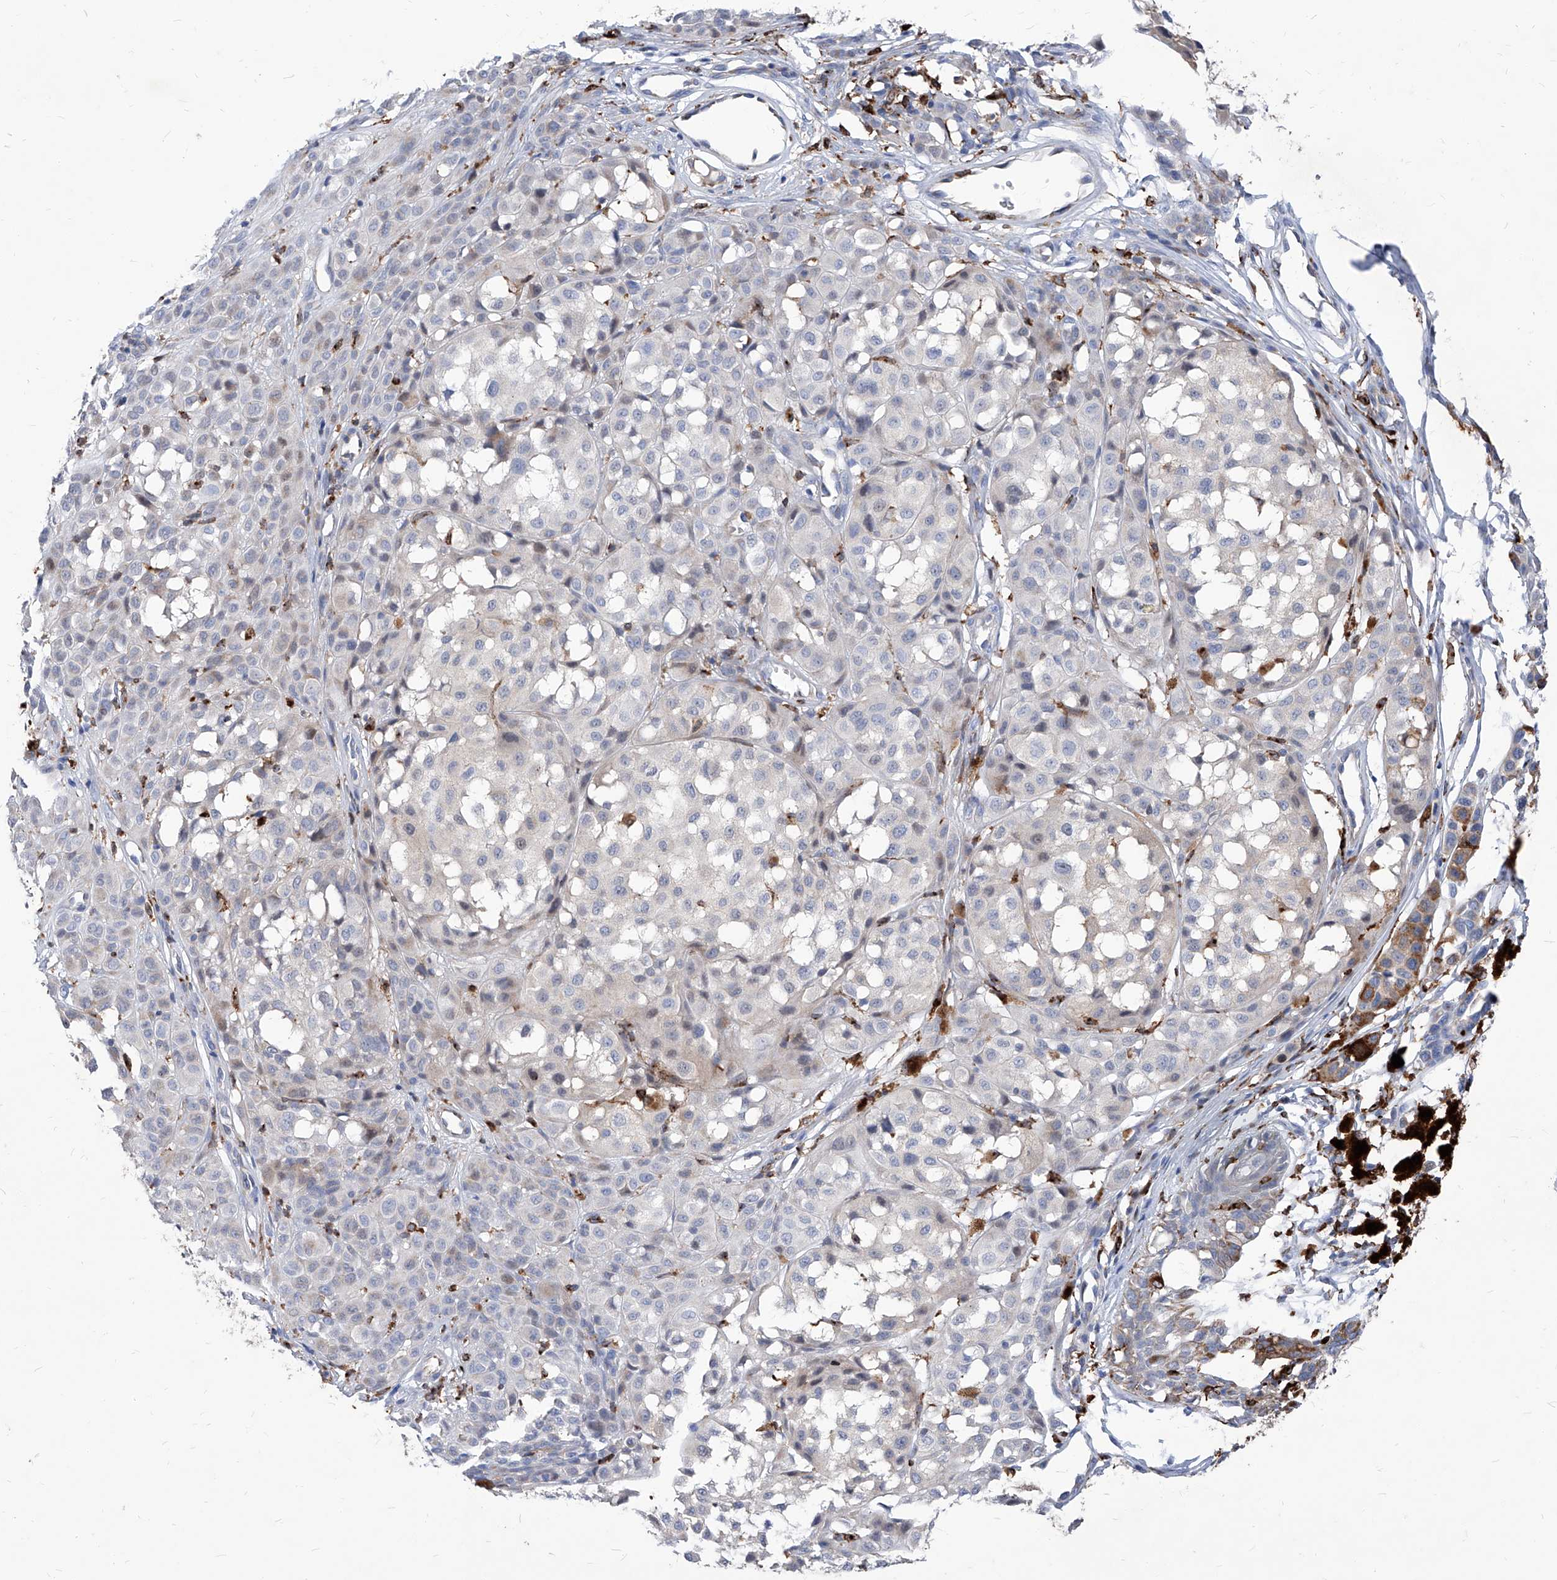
{"staining": {"intensity": "negative", "quantity": "none", "location": "none"}, "tissue": "melanoma", "cell_type": "Tumor cells", "image_type": "cancer", "snomed": [{"axis": "morphology", "description": "Malignant melanoma, NOS"}, {"axis": "topography", "description": "Skin of leg"}], "caption": "A high-resolution photomicrograph shows IHC staining of malignant melanoma, which demonstrates no significant staining in tumor cells. (DAB immunohistochemistry (IHC) visualized using brightfield microscopy, high magnification).", "gene": "UBOX5", "patient": {"sex": "female", "age": 72}}